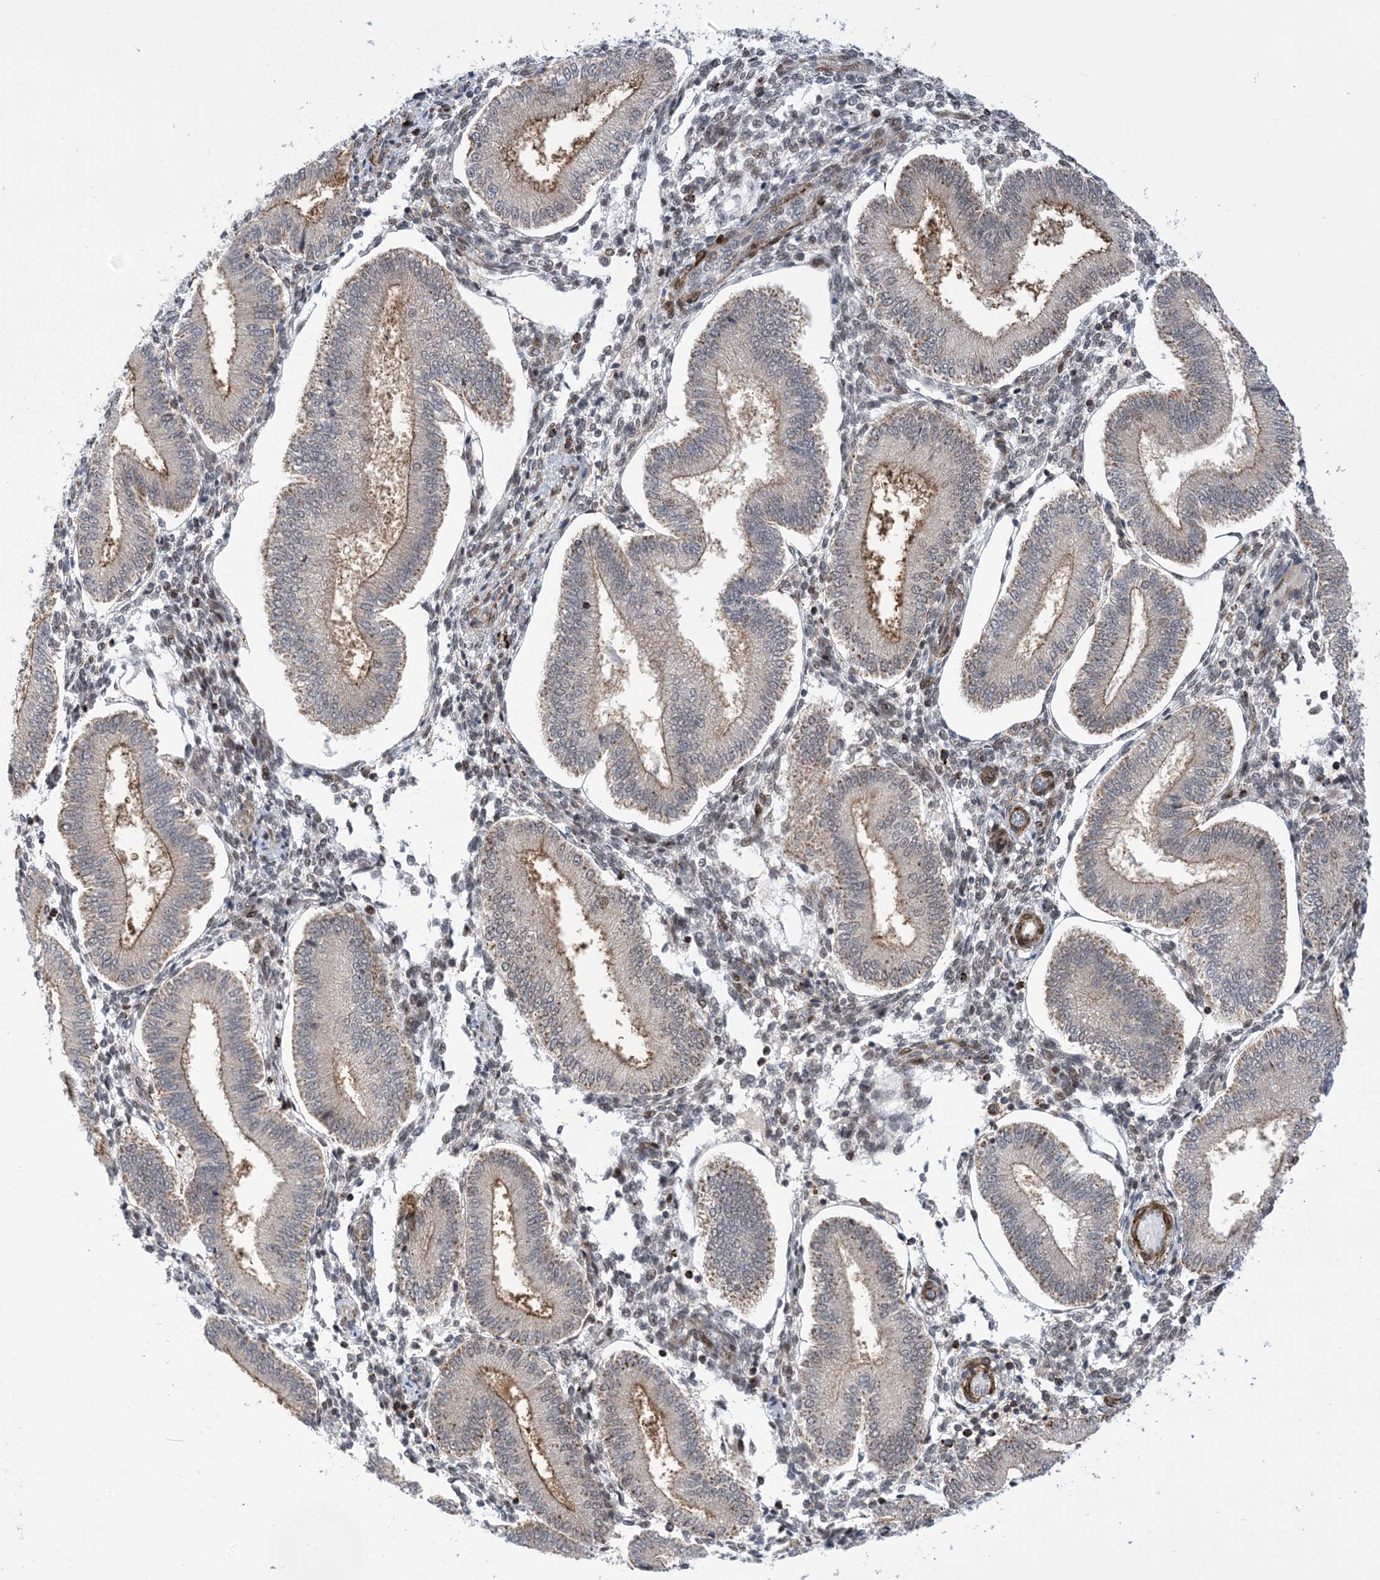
{"staining": {"intensity": "weak", "quantity": "<25%", "location": "nuclear"}, "tissue": "endometrium", "cell_type": "Cells in endometrial stroma", "image_type": "normal", "snomed": [{"axis": "morphology", "description": "Normal tissue, NOS"}, {"axis": "topography", "description": "Endometrium"}], "caption": "A high-resolution photomicrograph shows immunohistochemistry (IHC) staining of unremarkable endometrium, which reveals no significant positivity in cells in endometrial stroma.", "gene": "ZNF8", "patient": {"sex": "female", "age": 39}}